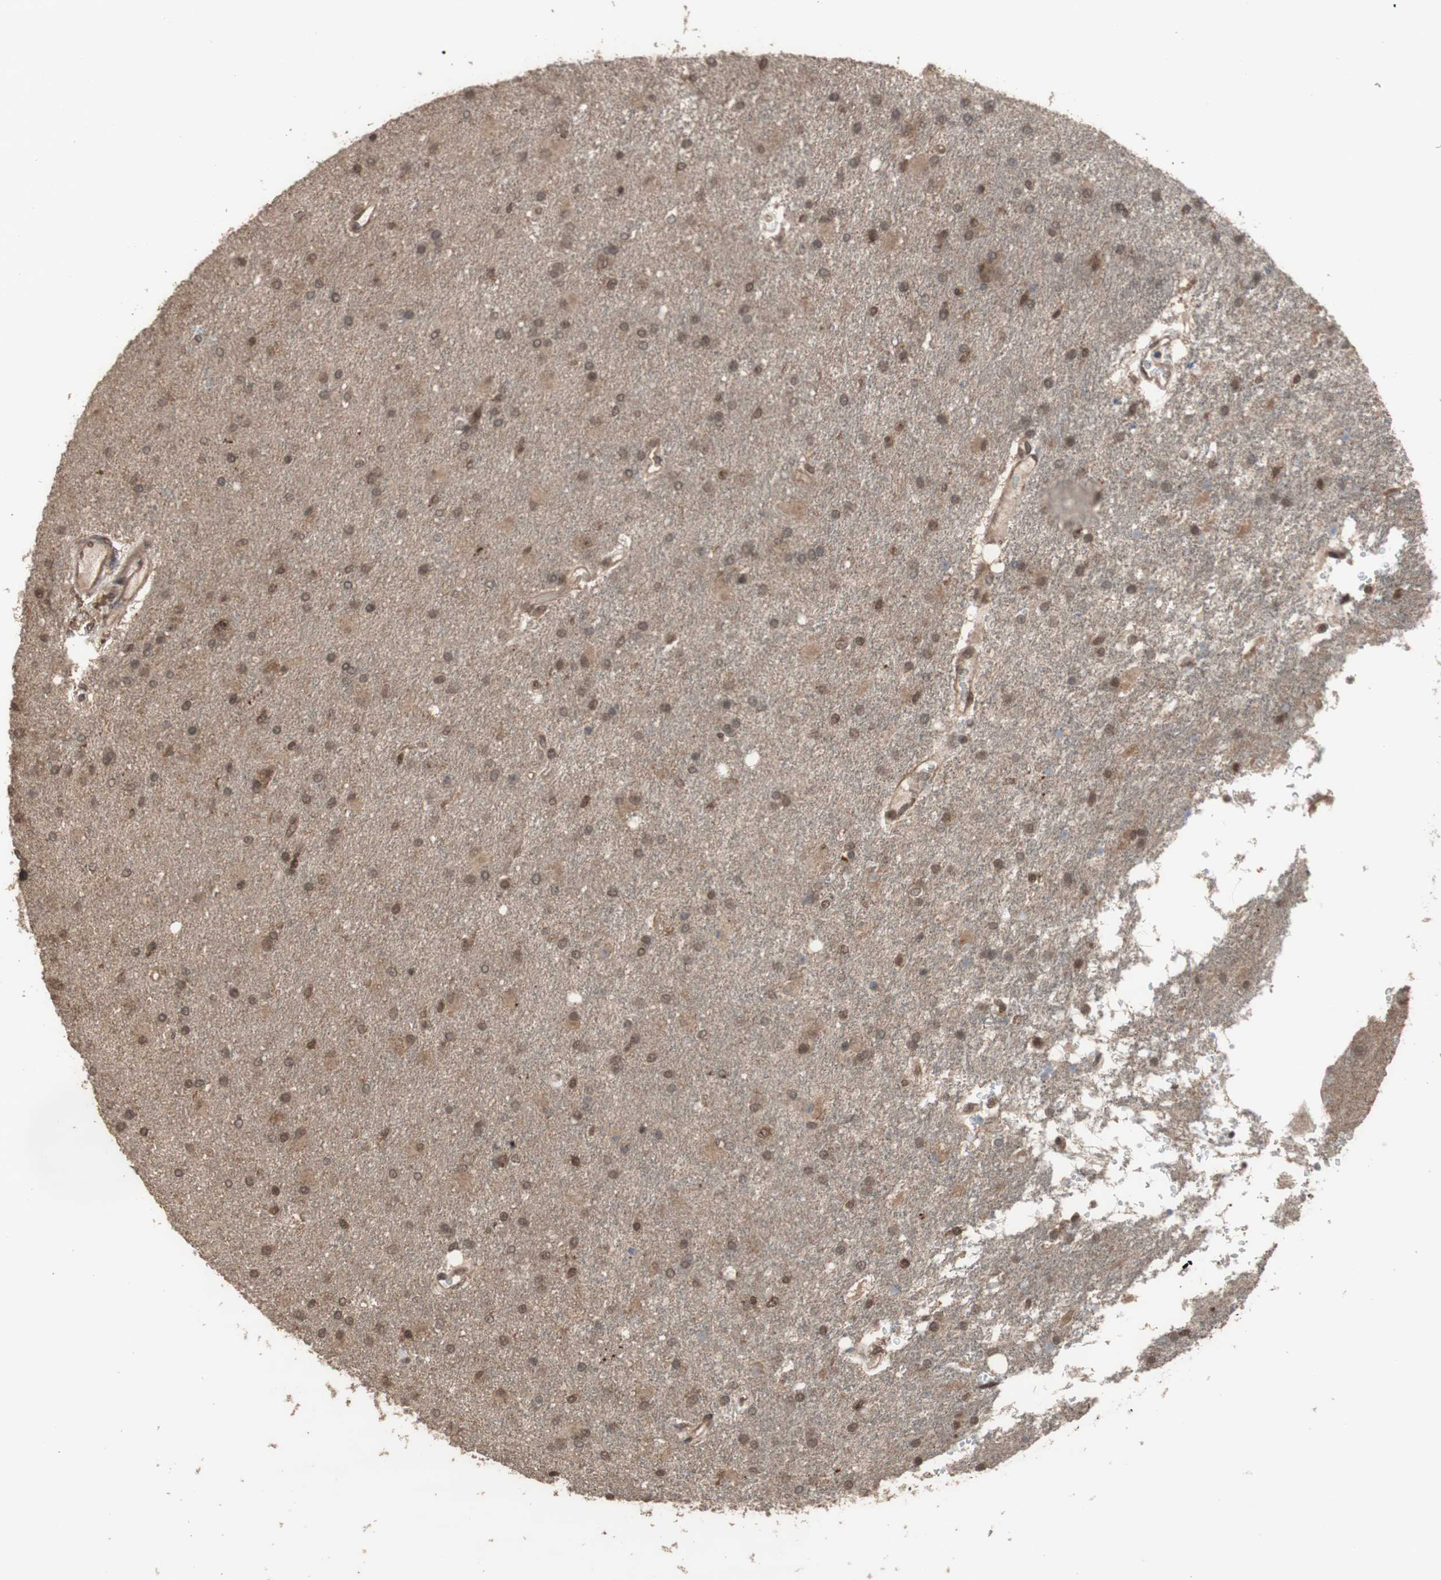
{"staining": {"intensity": "weak", "quantity": ">75%", "location": "cytoplasmic/membranous,nuclear"}, "tissue": "glioma", "cell_type": "Tumor cells", "image_type": "cancer", "snomed": [{"axis": "morphology", "description": "Glioma, malignant, High grade"}, {"axis": "topography", "description": "Brain"}], "caption": "Immunohistochemical staining of high-grade glioma (malignant) shows low levels of weak cytoplasmic/membranous and nuclear expression in about >75% of tumor cells.", "gene": "KANSL1", "patient": {"sex": "male", "age": 71}}